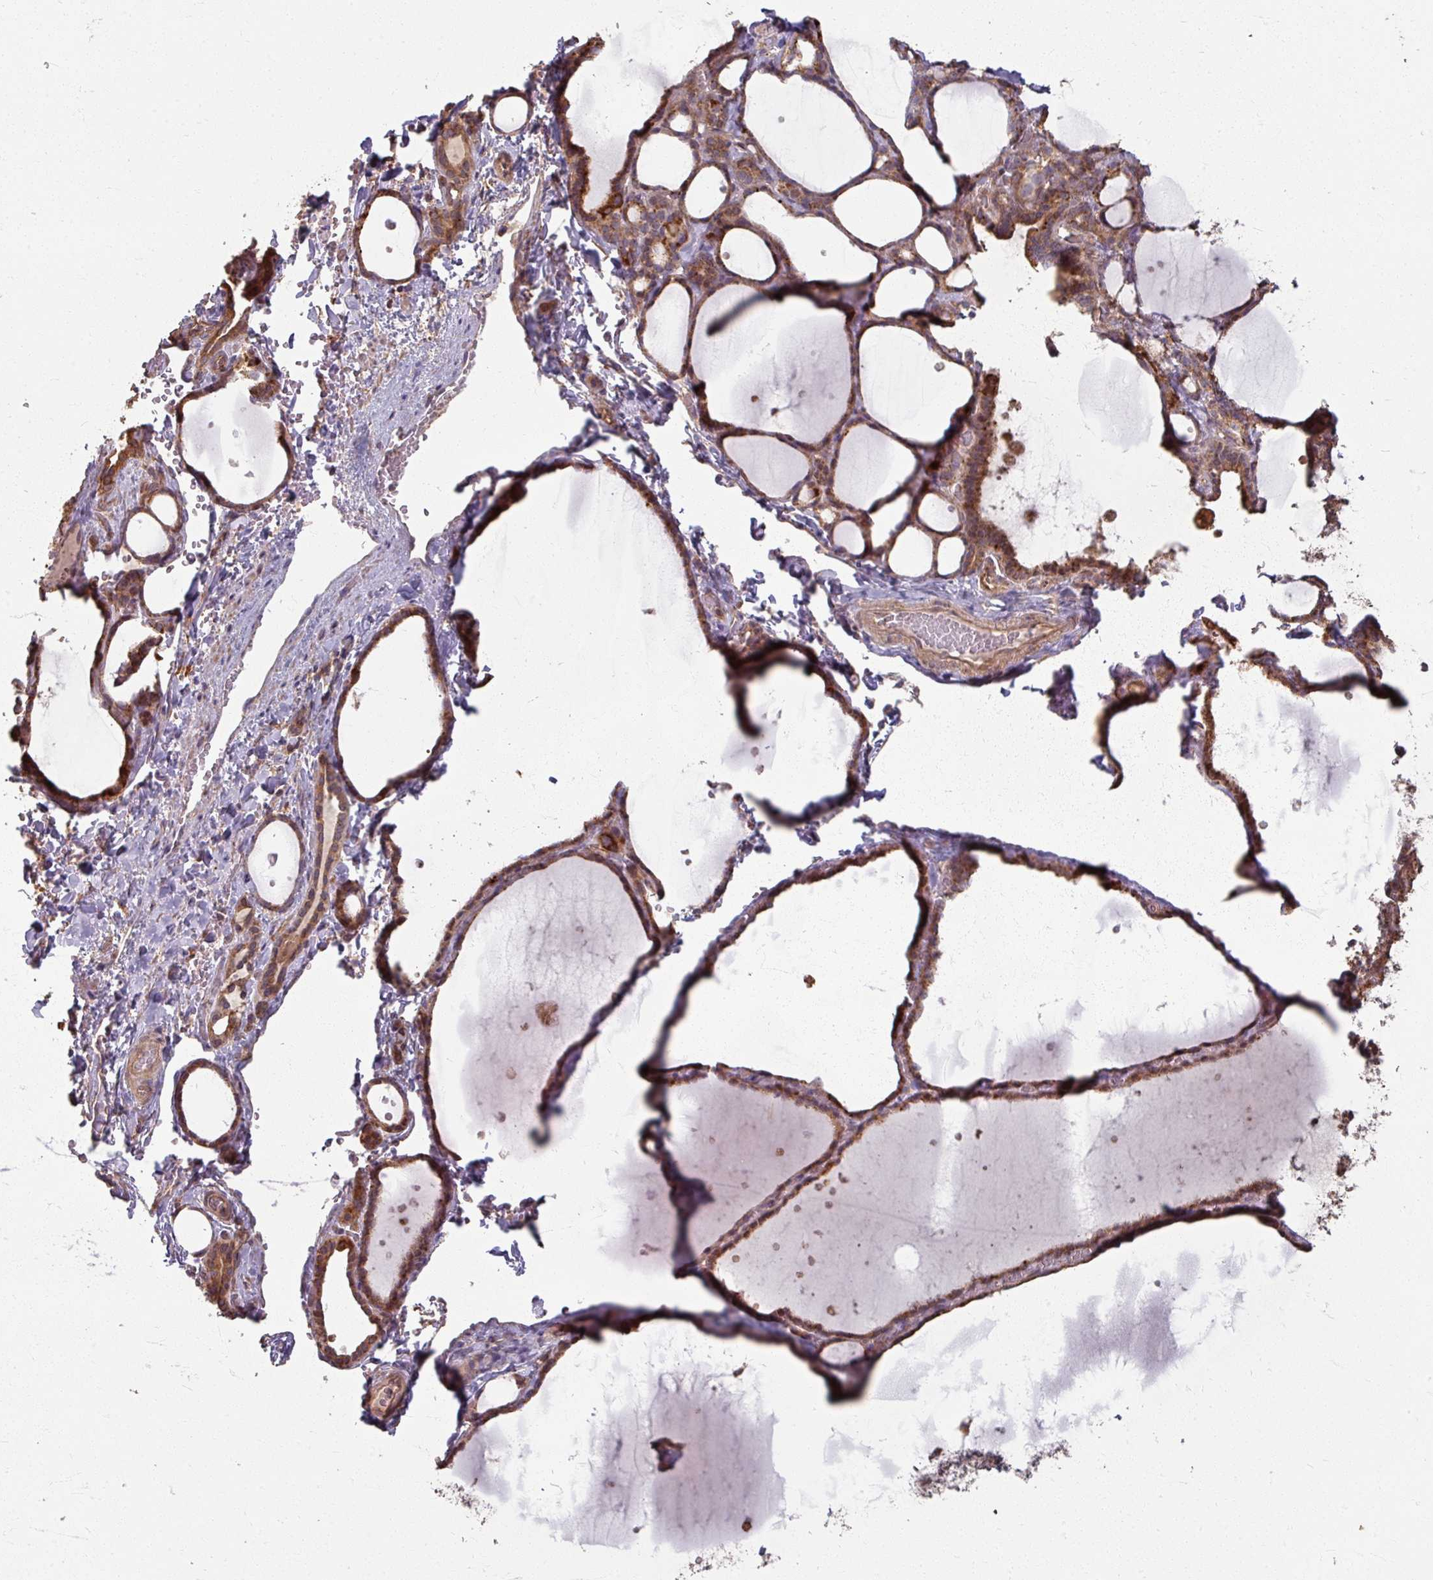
{"staining": {"intensity": "strong", "quantity": ">75%", "location": "cytoplasmic/membranous"}, "tissue": "thyroid gland", "cell_type": "Glandular cells", "image_type": "normal", "snomed": [{"axis": "morphology", "description": "Normal tissue, NOS"}, {"axis": "topography", "description": "Thyroid gland"}], "caption": "Protein expression analysis of unremarkable human thyroid gland reveals strong cytoplasmic/membranous expression in about >75% of glandular cells. Nuclei are stained in blue.", "gene": "CCDC68", "patient": {"sex": "female", "age": 49}}